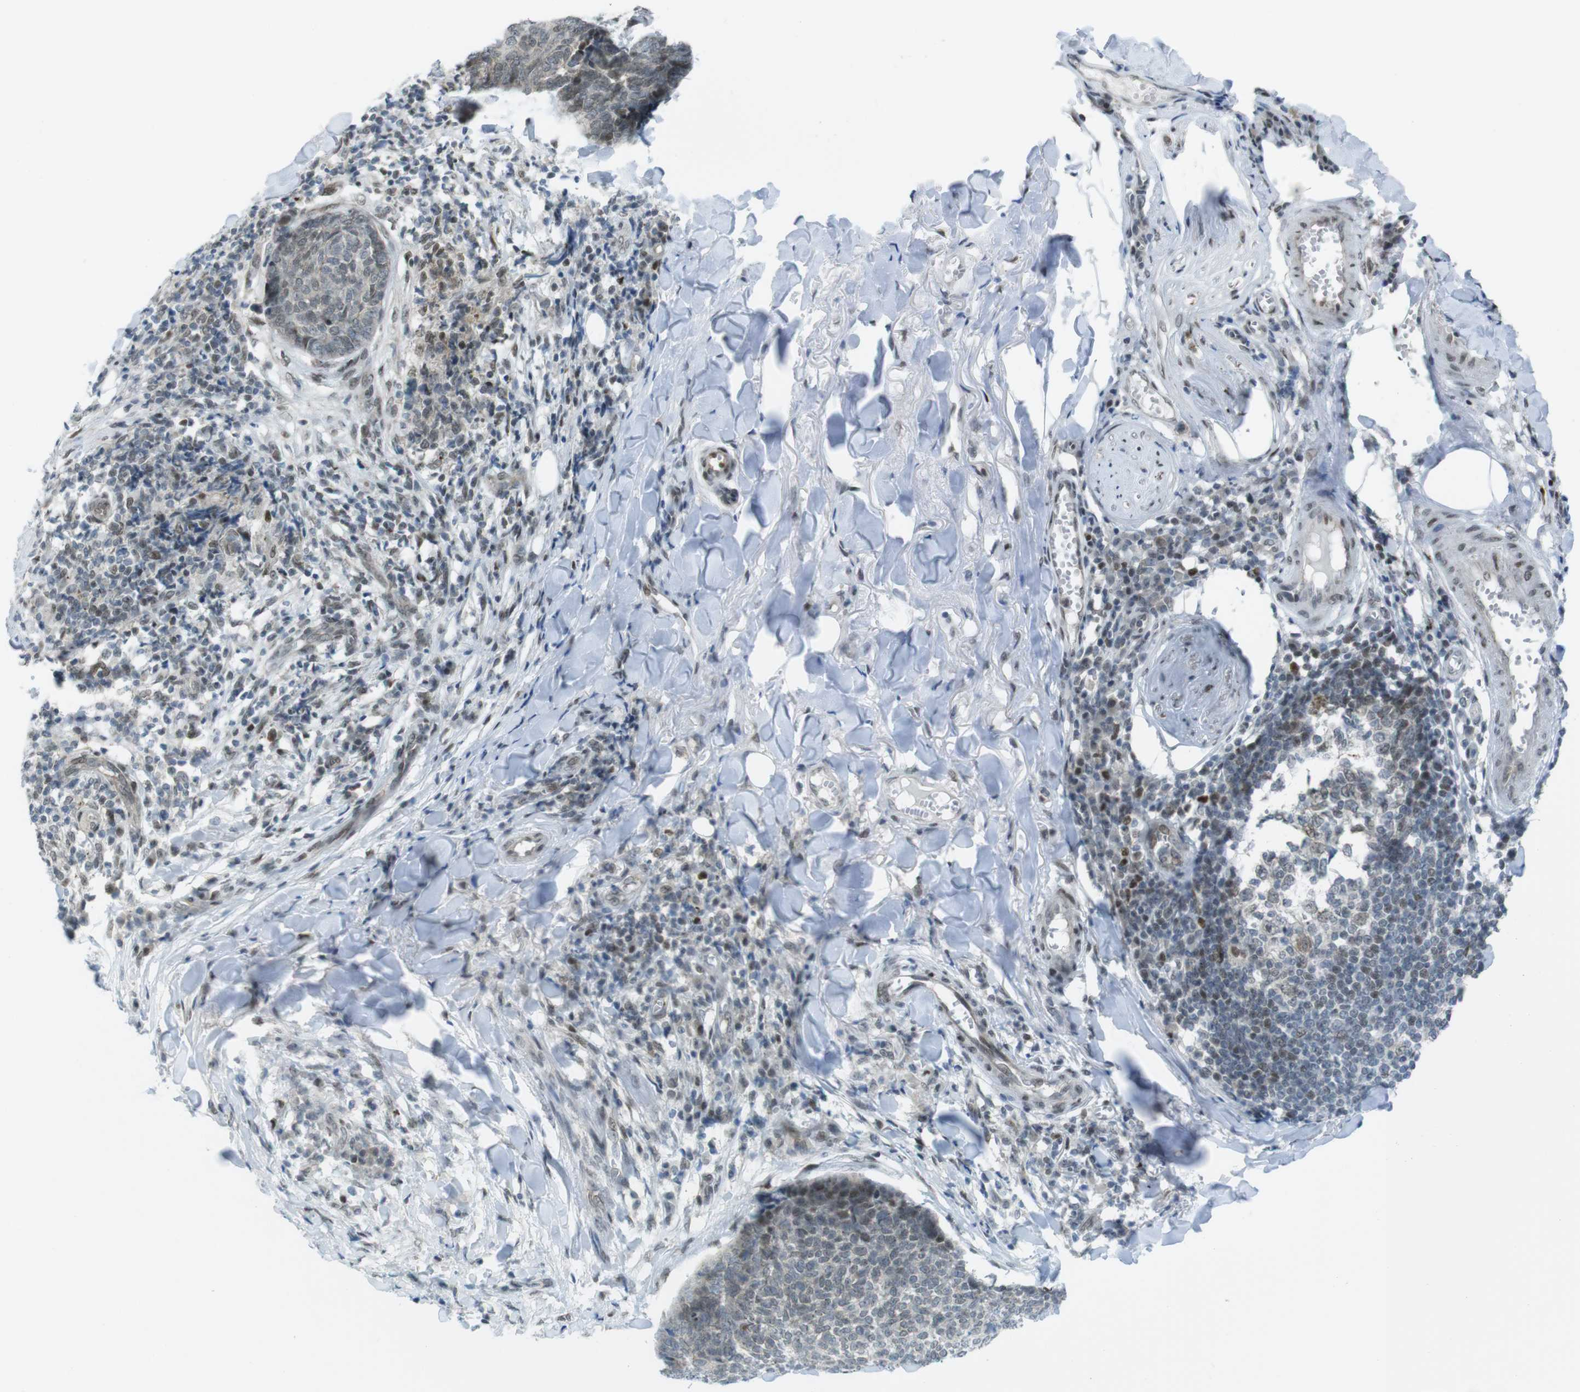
{"staining": {"intensity": "weak", "quantity": "25%-75%", "location": "nuclear"}, "tissue": "skin cancer", "cell_type": "Tumor cells", "image_type": "cancer", "snomed": [{"axis": "morphology", "description": "Basal cell carcinoma"}, {"axis": "topography", "description": "Skin"}], "caption": "Immunohistochemical staining of human basal cell carcinoma (skin) demonstrates weak nuclear protein positivity in approximately 25%-75% of tumor cells.", "gene": "UBB", "patient": {"sex": "male", "age": 84}}